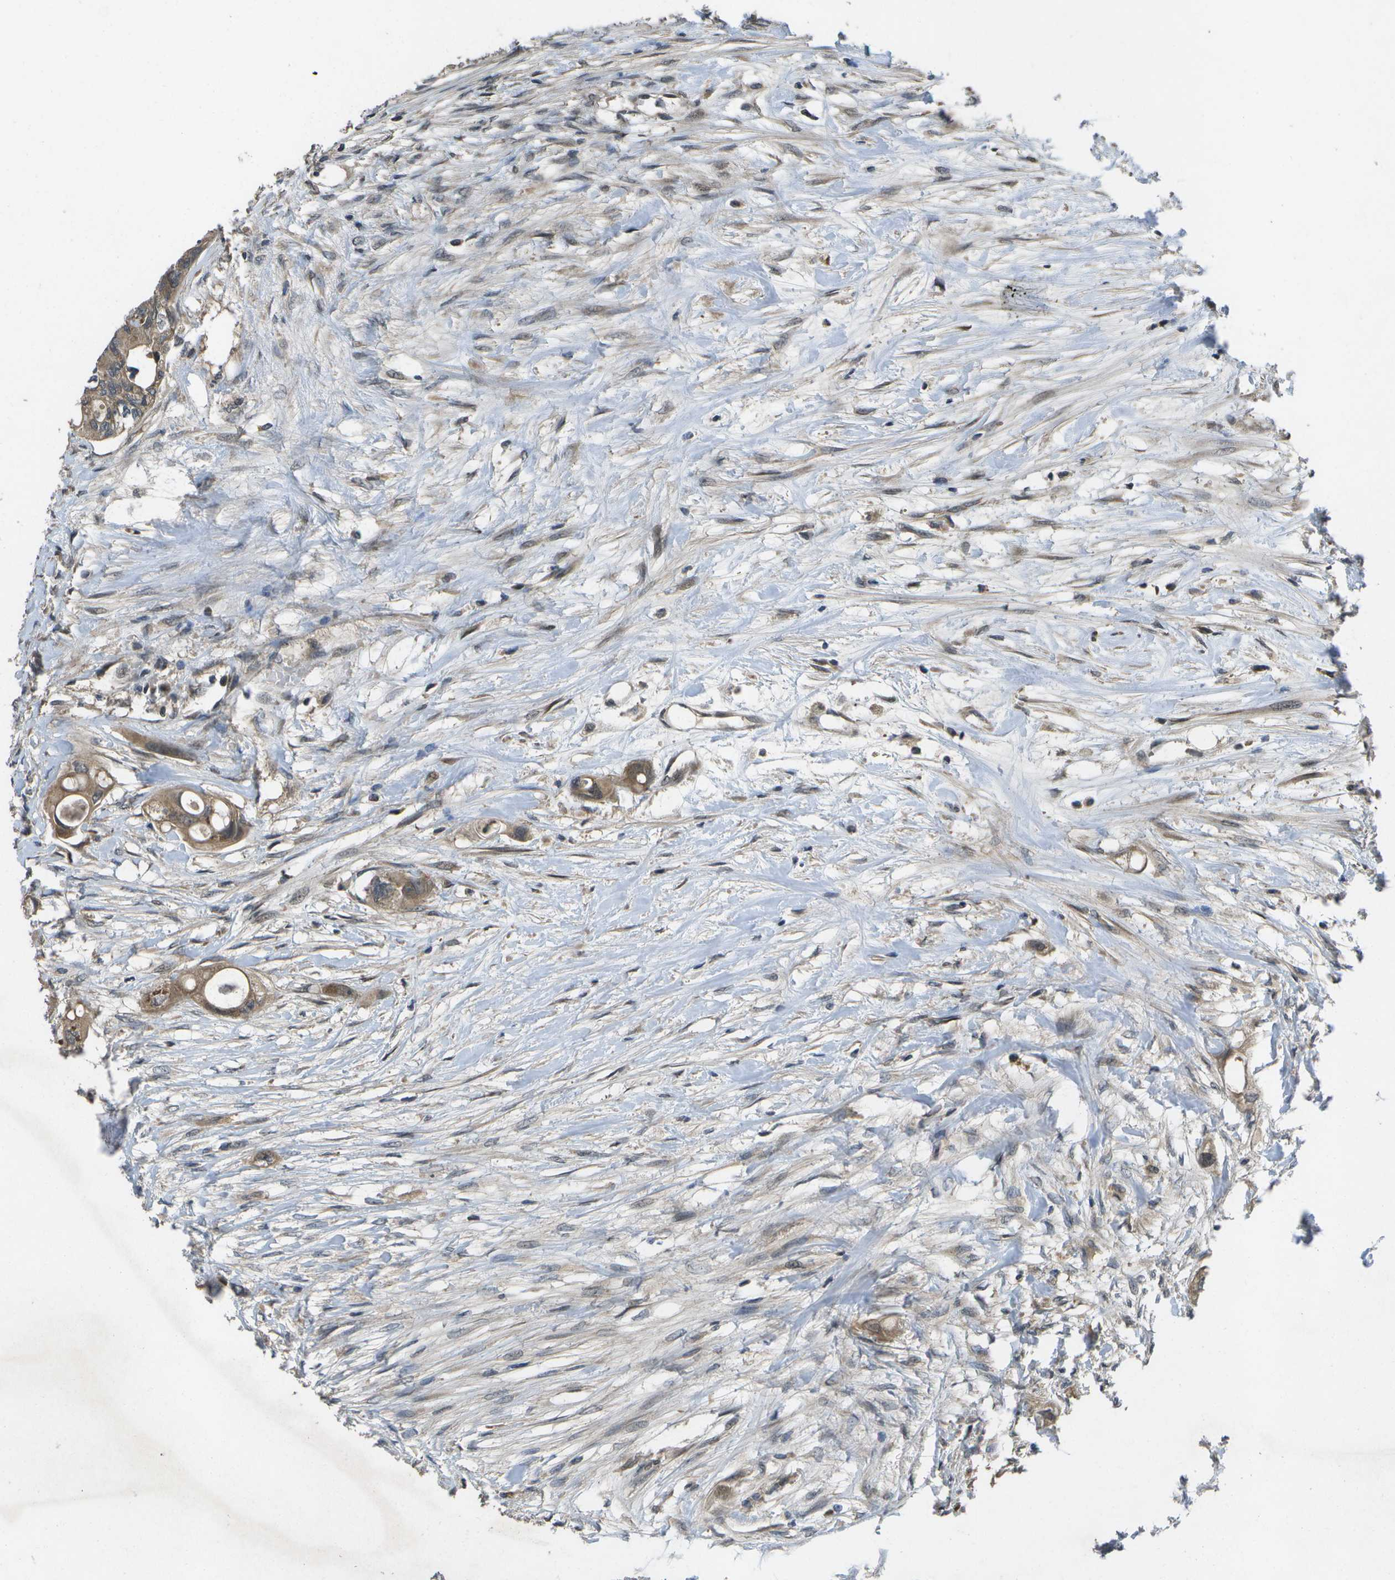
{"staining": {"intensity": "moderate", "quantity": ">75%", "location": "cytoplasmic/membranous"}, "tissue": "colorectal cancer", "cell_type": "Tumor cells", "image_type": "cancer", "snomed": [{"axis": "morphology", "description": "Adenocarcinoma, NOS"}, {"axis": "topography", "description": "Colon"}], "caption": "DAB (3,3'-diaminobenzidine) immunohistochemical staining of human colorectal adenocarcinoma demonstrates moderate cytoplasmic/membranous protein staining in approximately >75% of tumor cells.", "gene": "ALAS1", "patient": {"sex": "female", "age": 57}}